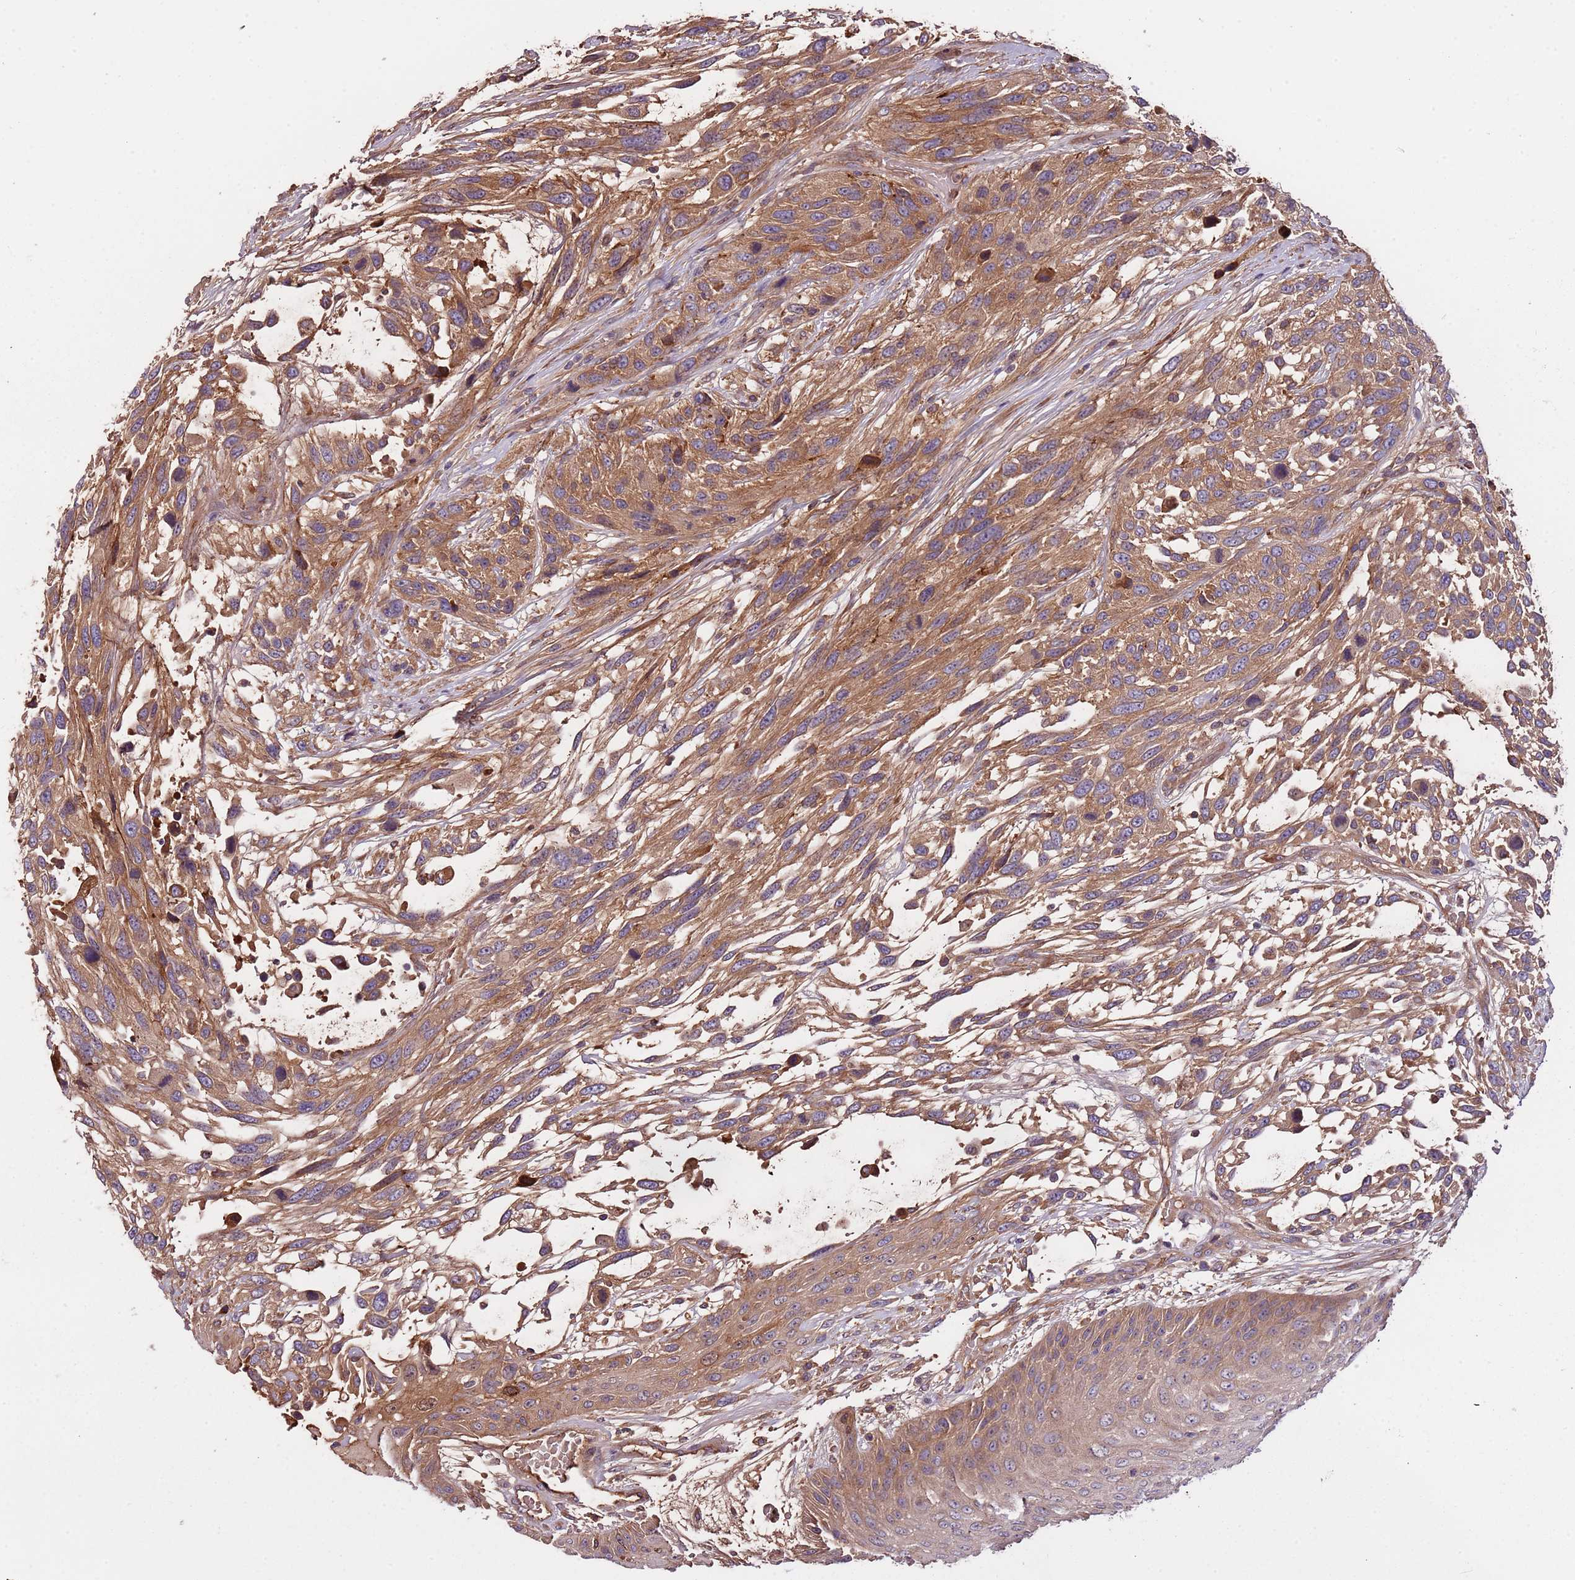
{"staining": {"intensity": "moderate", "quantity": ">75%", "location": "cytoplasmic/membranous"}, "tissue": "urothelial cancer", "cell_type": "Tumor cells", "image_type": "cancer", "snomed": [{"axis": "morphology", "description": "Urothelial carcinoma, High grade"}, {"axis": "topography", "description": "Urinary bladder"}], "caption": "Moderate cytoplasmic/membranous expression for a protein is seen in about >75% of tumor cells of urothelial cancer using immunohistochemistry (IHC).", "gene": "DENR", "patient": {"sex": "female", "age": 70}}